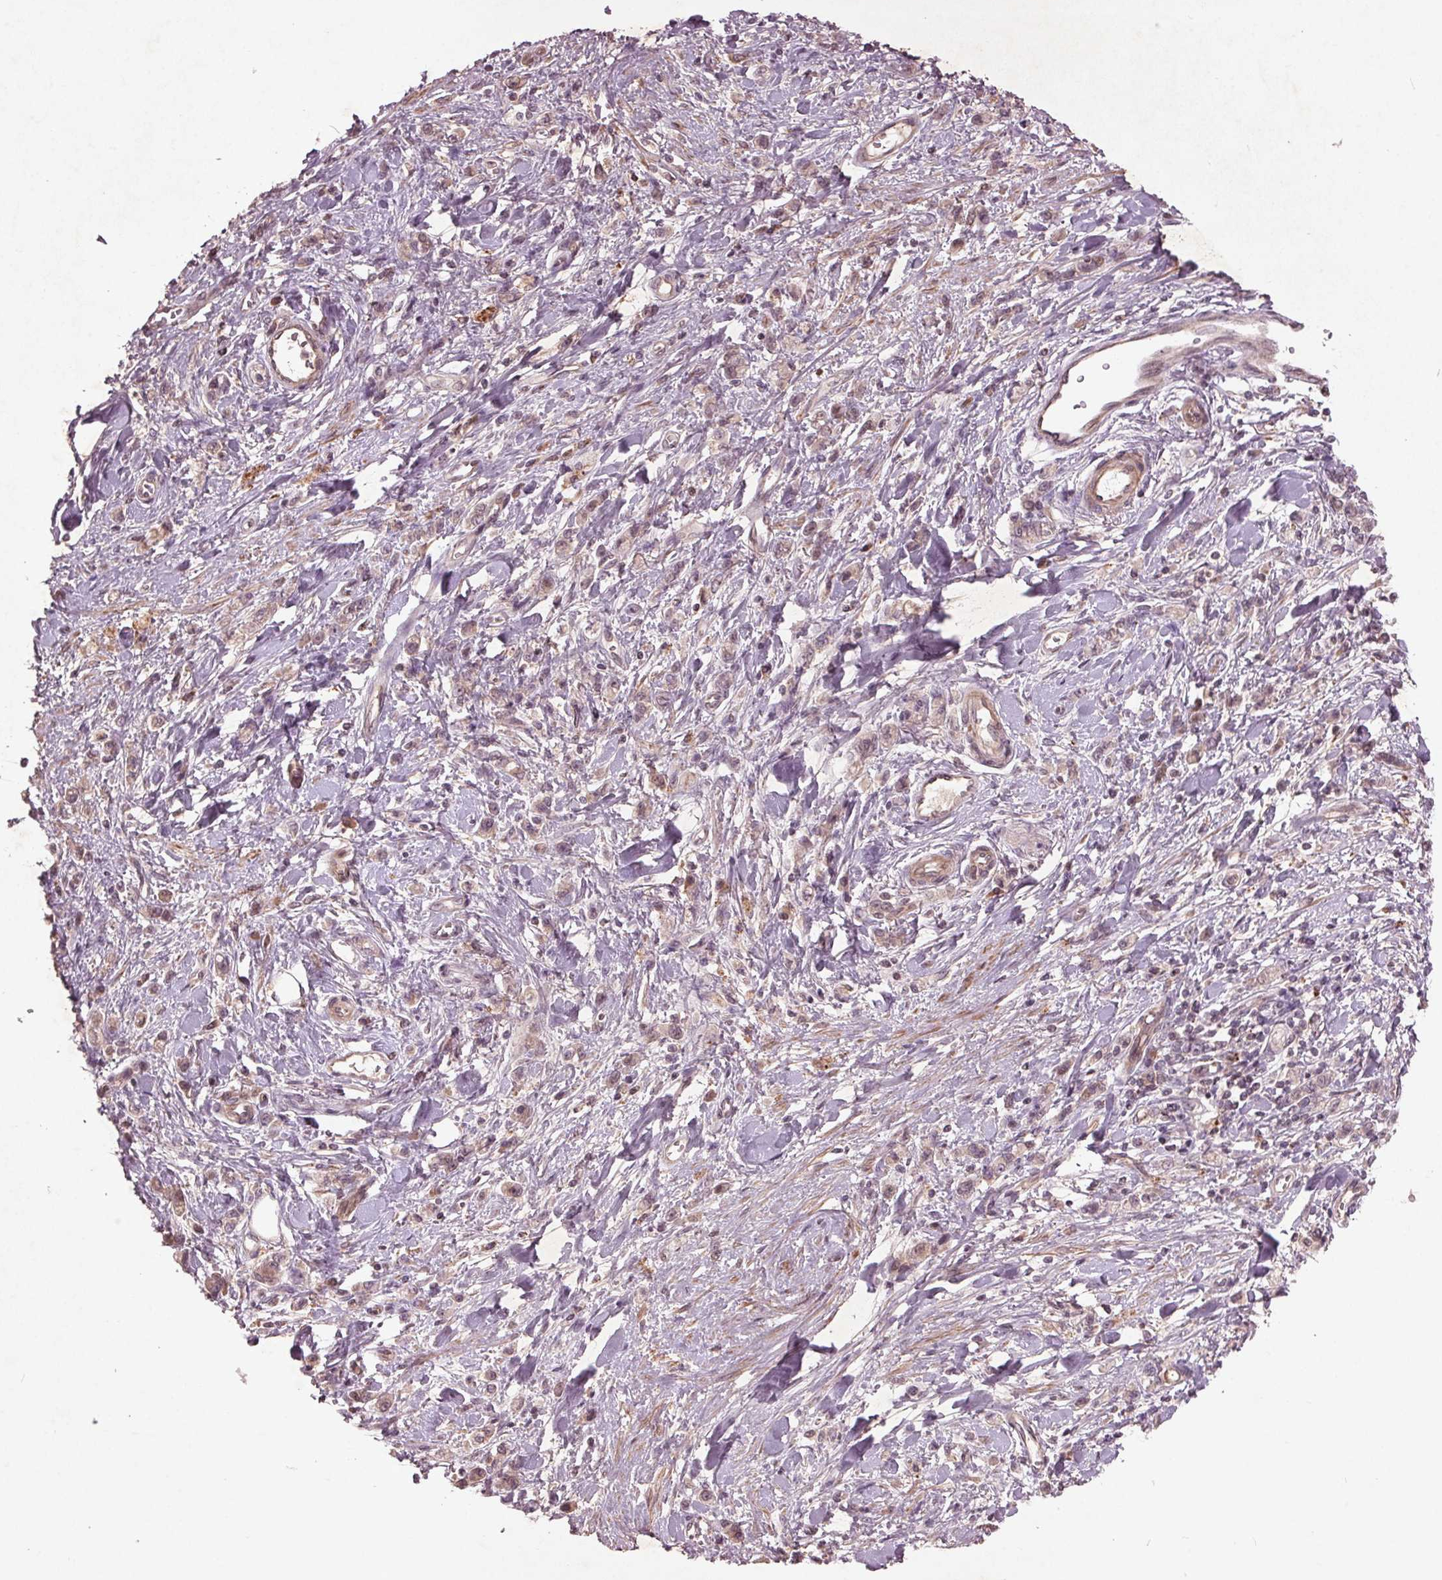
{"staining": {"intensity": "weak", "quantity": "<25%", "location": "nuclear"}, "tissue": "stomach cancer", "cell_type": "Tumor cells", "image_type": "cancer", "snomed": [{"axis": "morphology", "description": "Adenocarcinoma, NOS"}, {"axis": "topography", "description": "Stomach"}], "caption": "A high-resolution image shows IHC staining of adenocarcinoma (stomach), which demonstrates no significant staining in tumor cells. (DAB (3,3'-diaminobenzidine) immunohistochemistry, high magnification).", "gene": "CDKL4", "patient": {"sex": "male", "age": 77}}